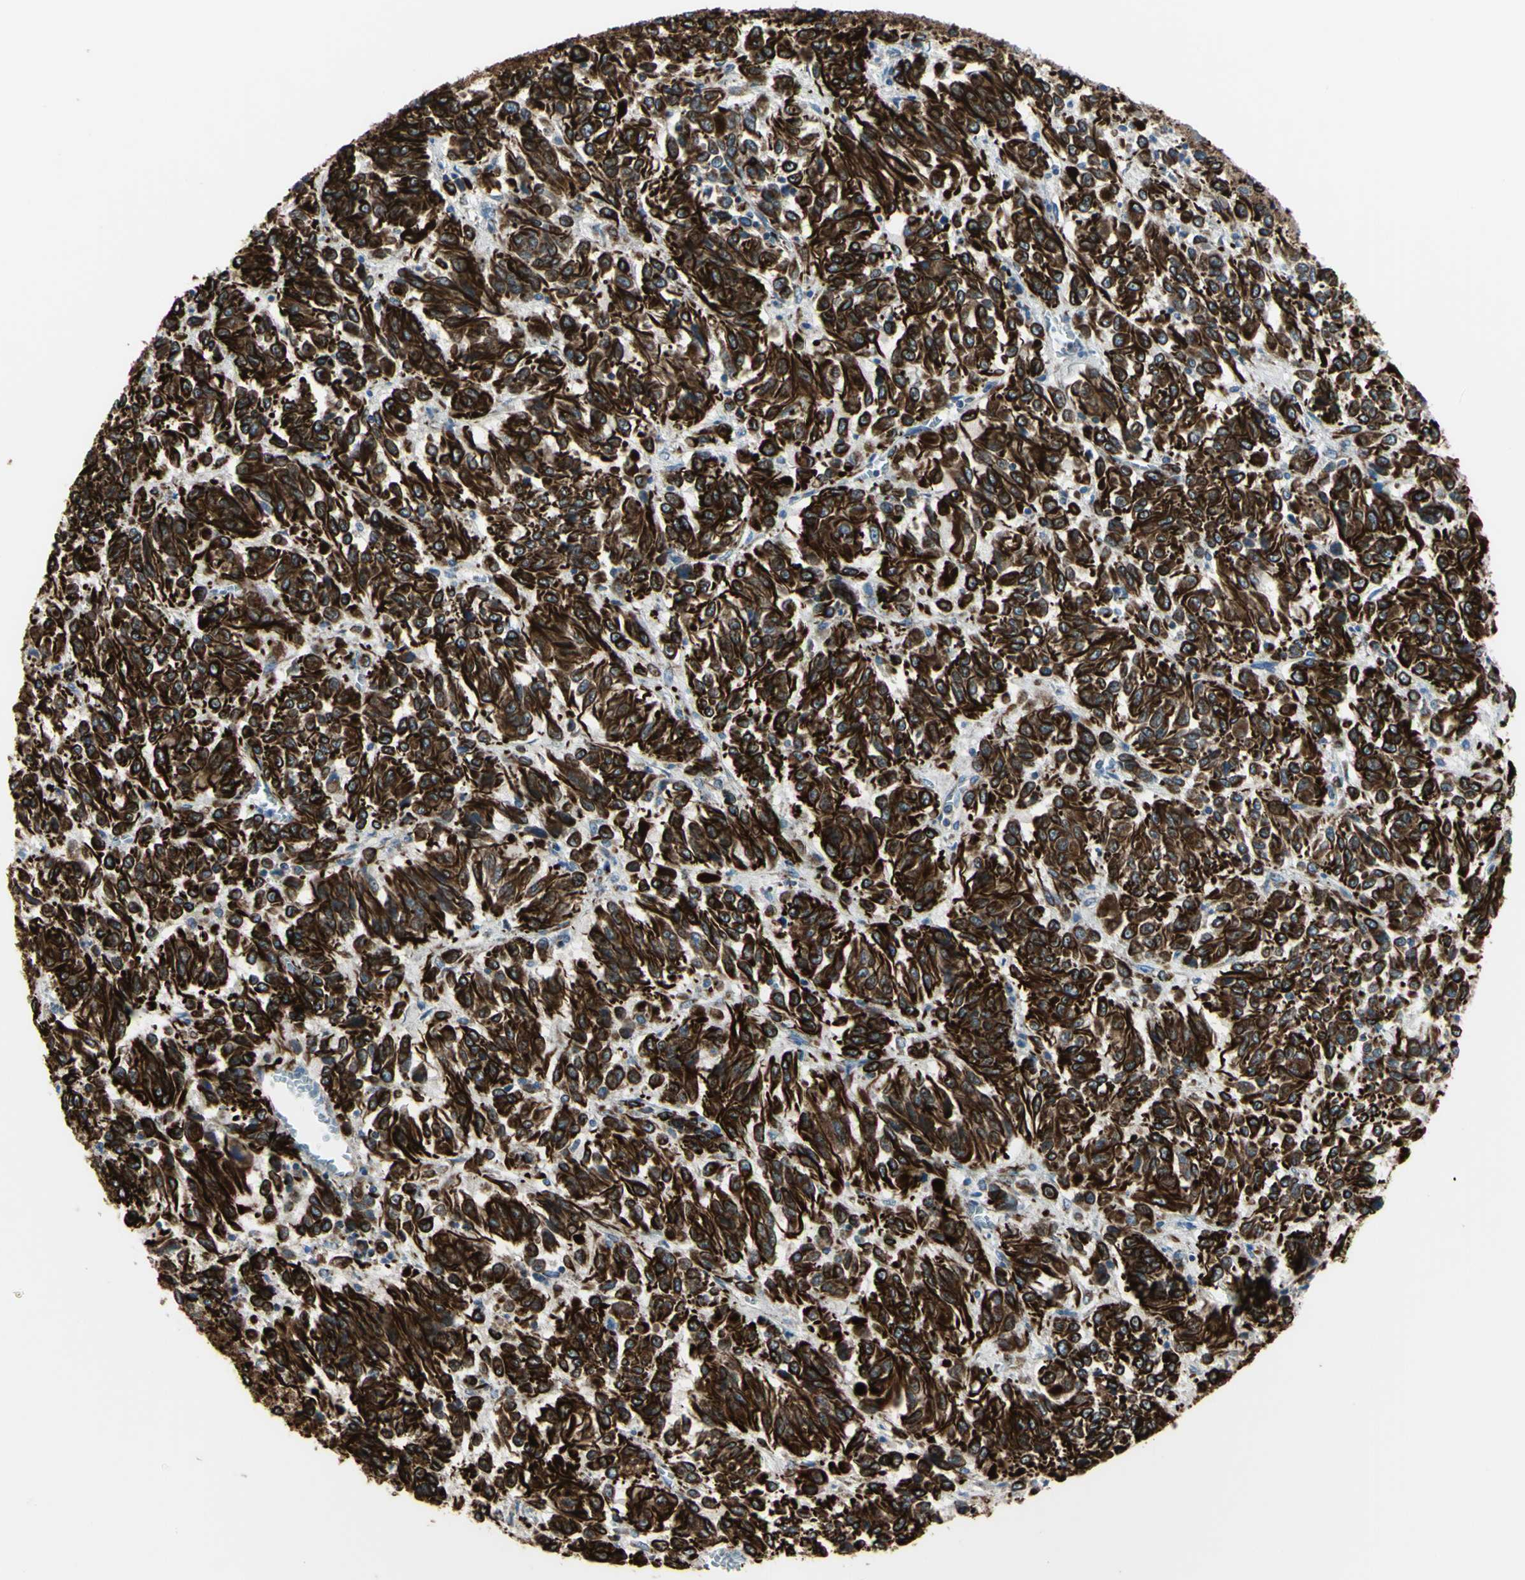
{"staining": {"intensity": "strong", "quantity": ">75%", "location": "cytoplasmic/membranous"}, "tissue": "melanoma", "cell_type": "Tumor cells", "image_type": "cancer", "snomed": [{"axis": "morphology", "description": "Malignant melanoma, Metastatic site"}, {"axis": "topography", "description": "Lung"}], "caption": "This image reveals melanoma stained with immunohistochemistry (IHC) to label a protein in brown. The cytoplasmic/membranous of tumor cells show strong positivity for the protein. Nuclei are counter-stained blue.", "gene": "FAM171B", "patient": {"sex": "male", "age": 64}}